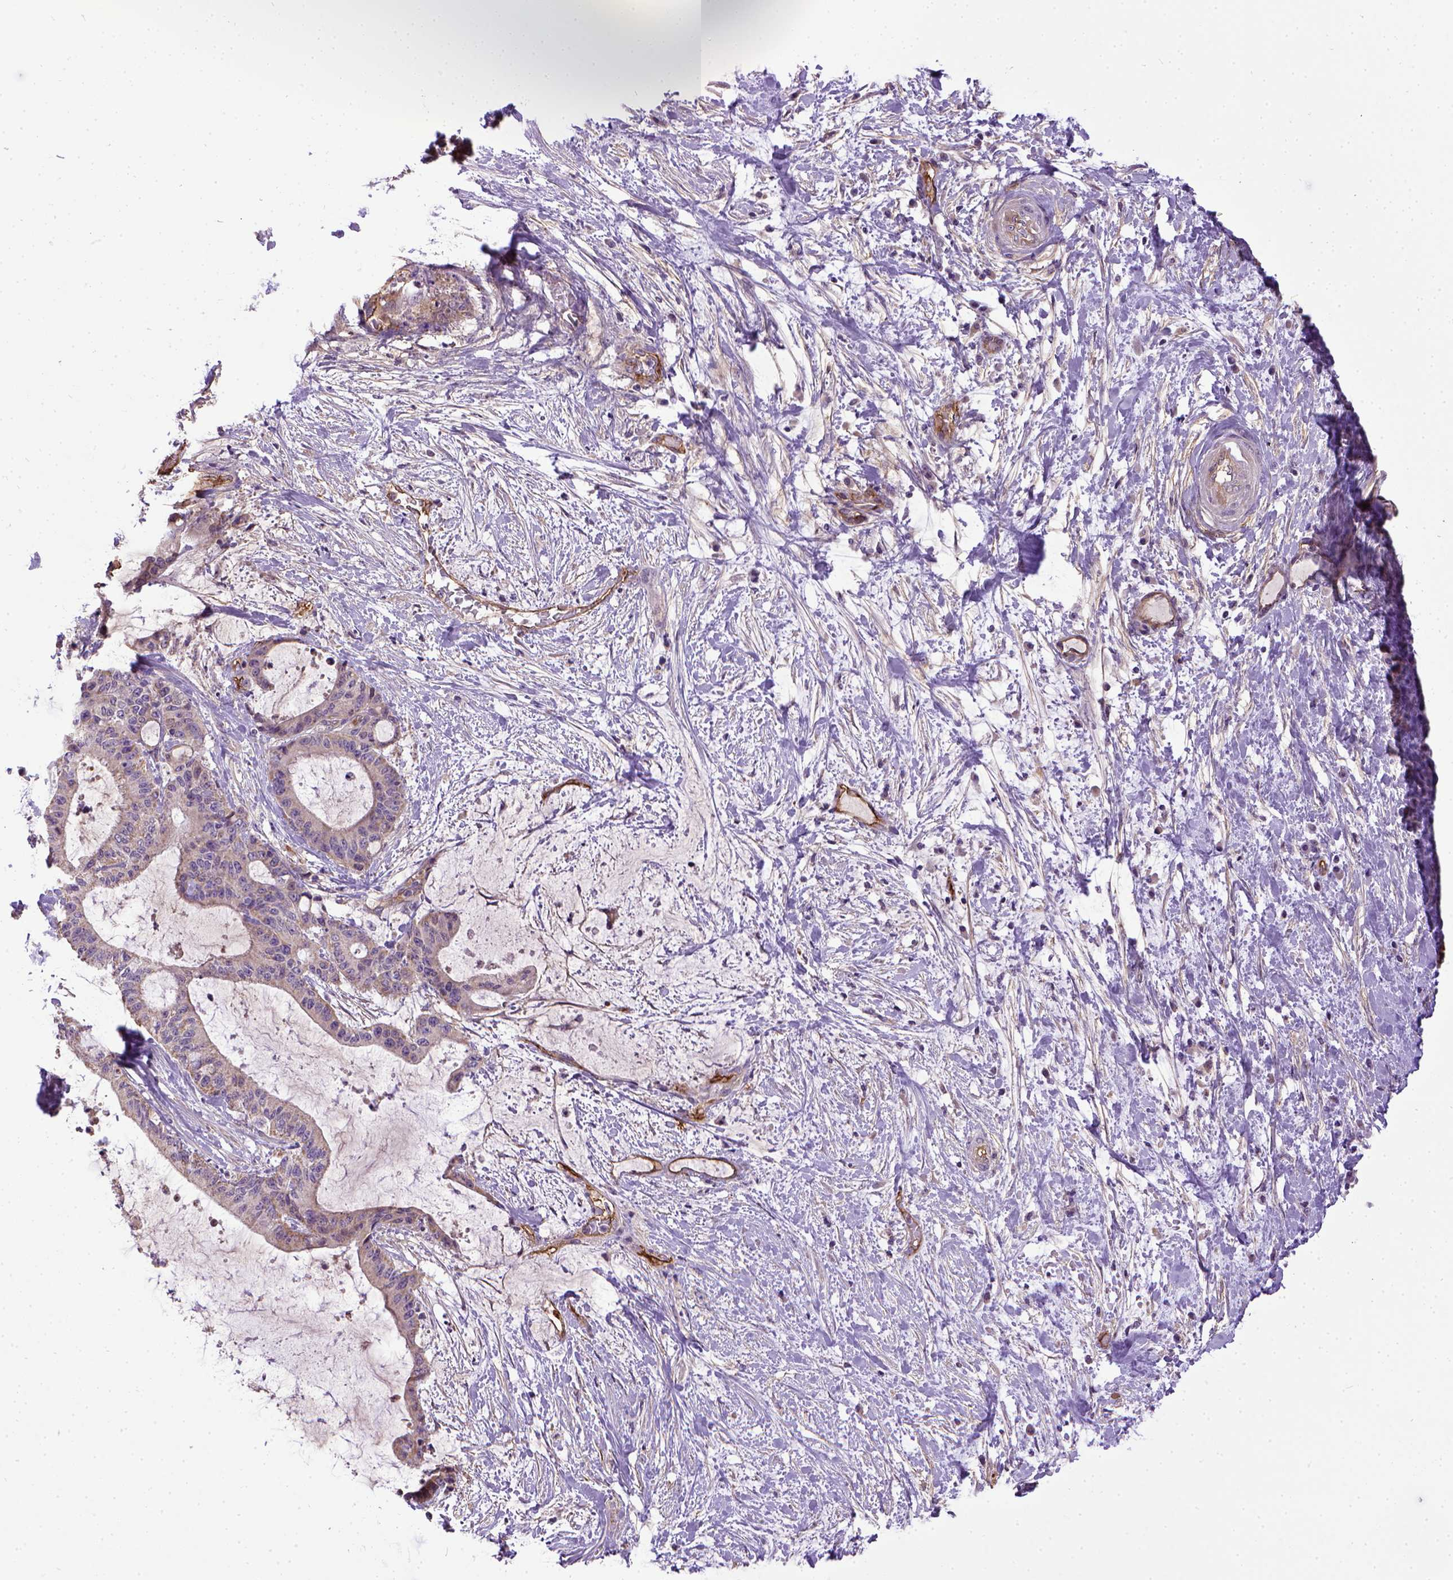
{"staining": {"intensity": "weak", "quantity": "25%-75%", "location": "cytoplasmic/membranous"}, "tissue": "liver cancer", "cell_type": "Tumor cells", "image_type": "cancer", "snomed": [{"axis": "morphology", "description": "Cholangiocarcinoma"}, {"axis": "topography", "description": "Liver"}], "caption": "Protein analysis of liver cancer tissue shows weak cytoplasmic/membranous positivity in about 25%-75% of tumor cells.", "gene": "ENG", "patient": {"sex": "female", "age": 73}}